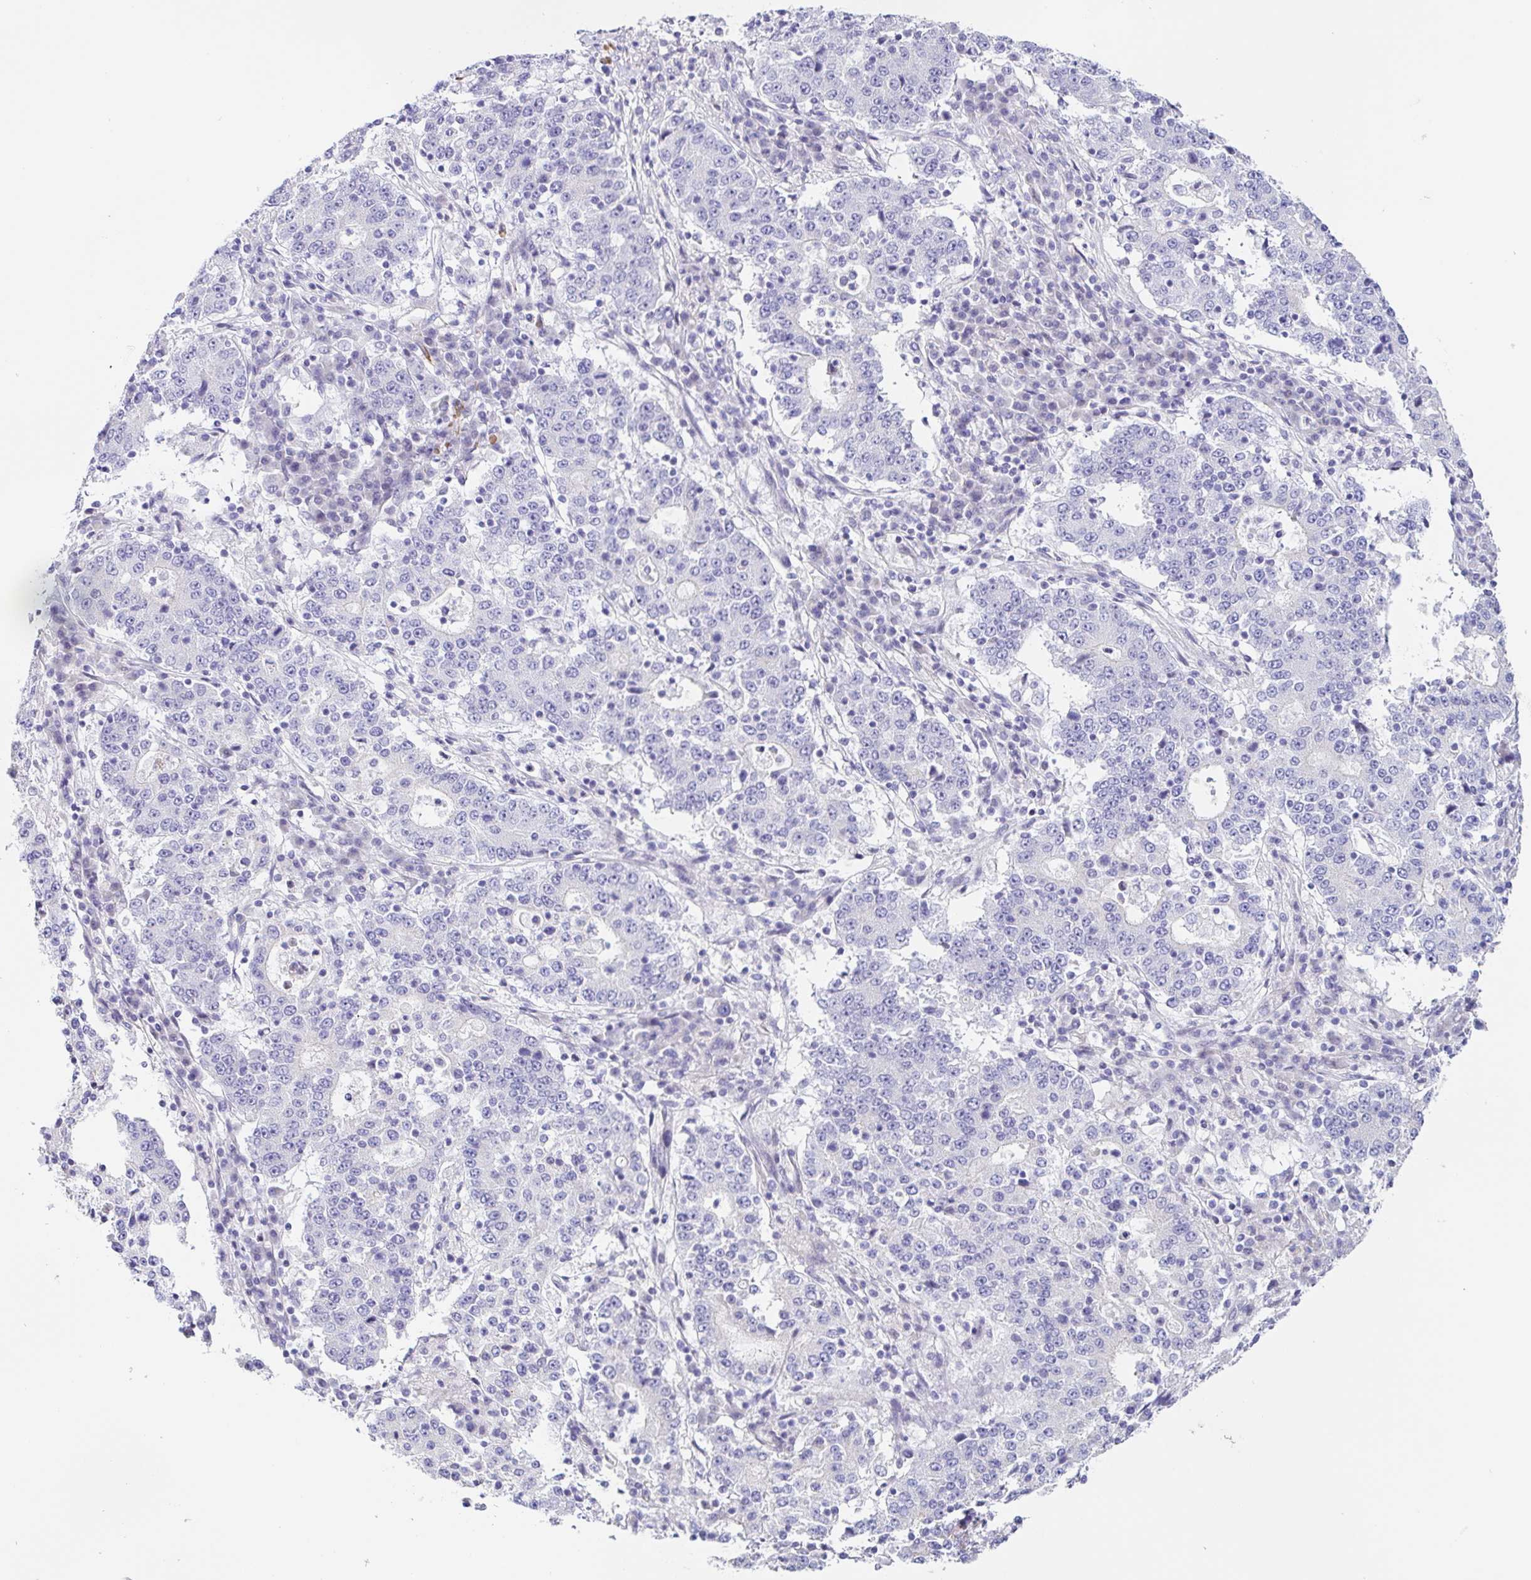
{"staining": {"intensity": "negative", "quantity": "none", "location": "none"}, "tissue": "stomach cancer", "cell_type": "Tumor cells", "image_type": "cancer", "snomed": [{"axis": "morphology", "description": "Adenocarcinoma, NOS"}, {"axis": "topography", "description": "Stomach"}], "caption": "Adenocarcinoma (stomach) was stained to show a protein in brown. There is no significant expression in tumor cells.", "gene": "DCAF17", "patient": {"sex": "male", "age": 59}}